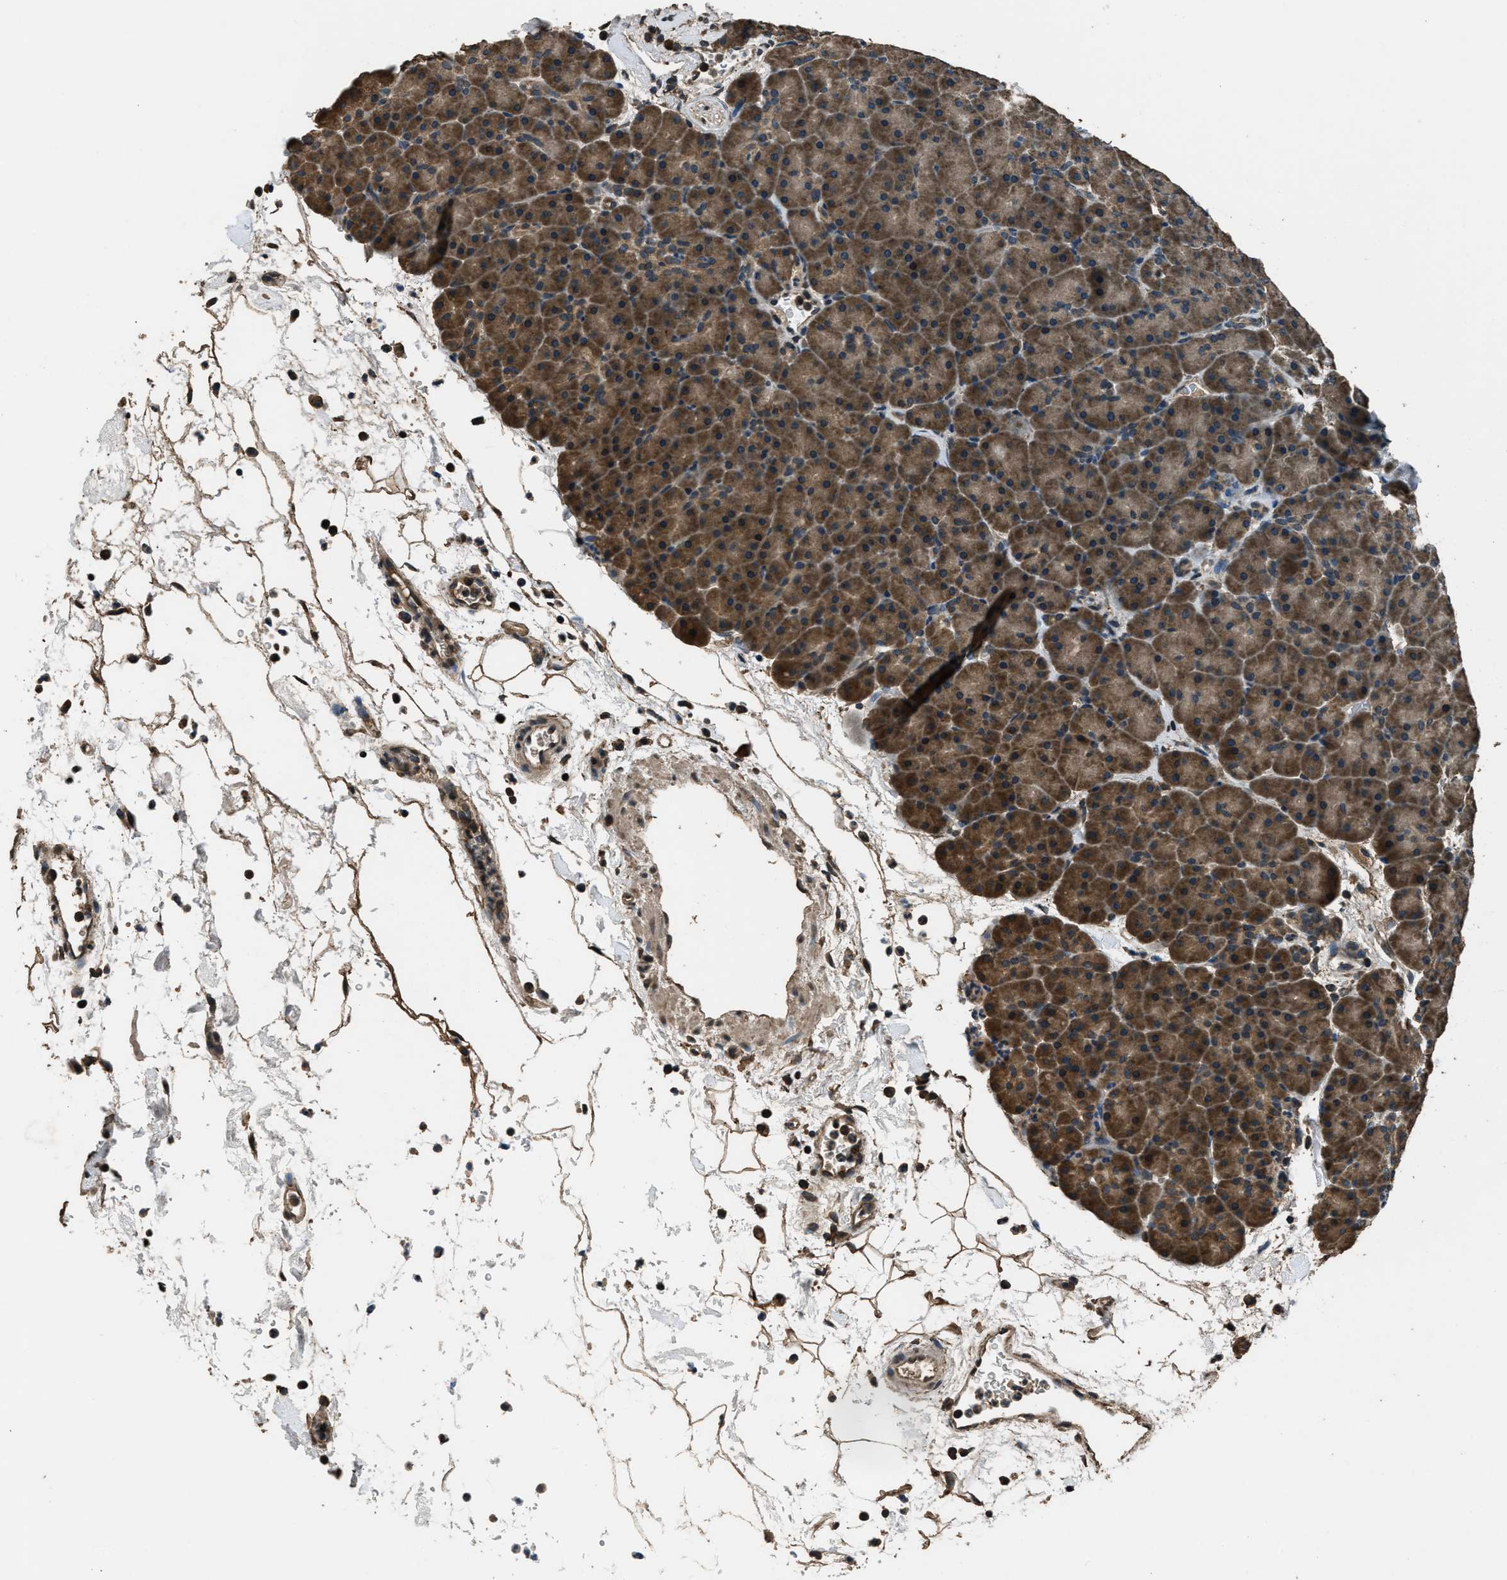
{"staining": {"intensity": "moderate", "quantity": ">75%", "location": "cytoplasmic/membranous"}, "tissue": "pancreas", "cell_type": "Exocrine glandular cells", "image_type": "normal", "snomed": [{"axis": "morphology", "description": "Normal tissue, NOS"}, {"axis": "topography", "description": "Pancreas"}], "caption": "Immunohistochemistry of benign human pancreas shows medium levels of moderate cytoplasmic/membranous positivity in approximately >75% of exocrine glandular cells.", "gene": "SALL3", "patient": {"sex": "male", "age": 66}}